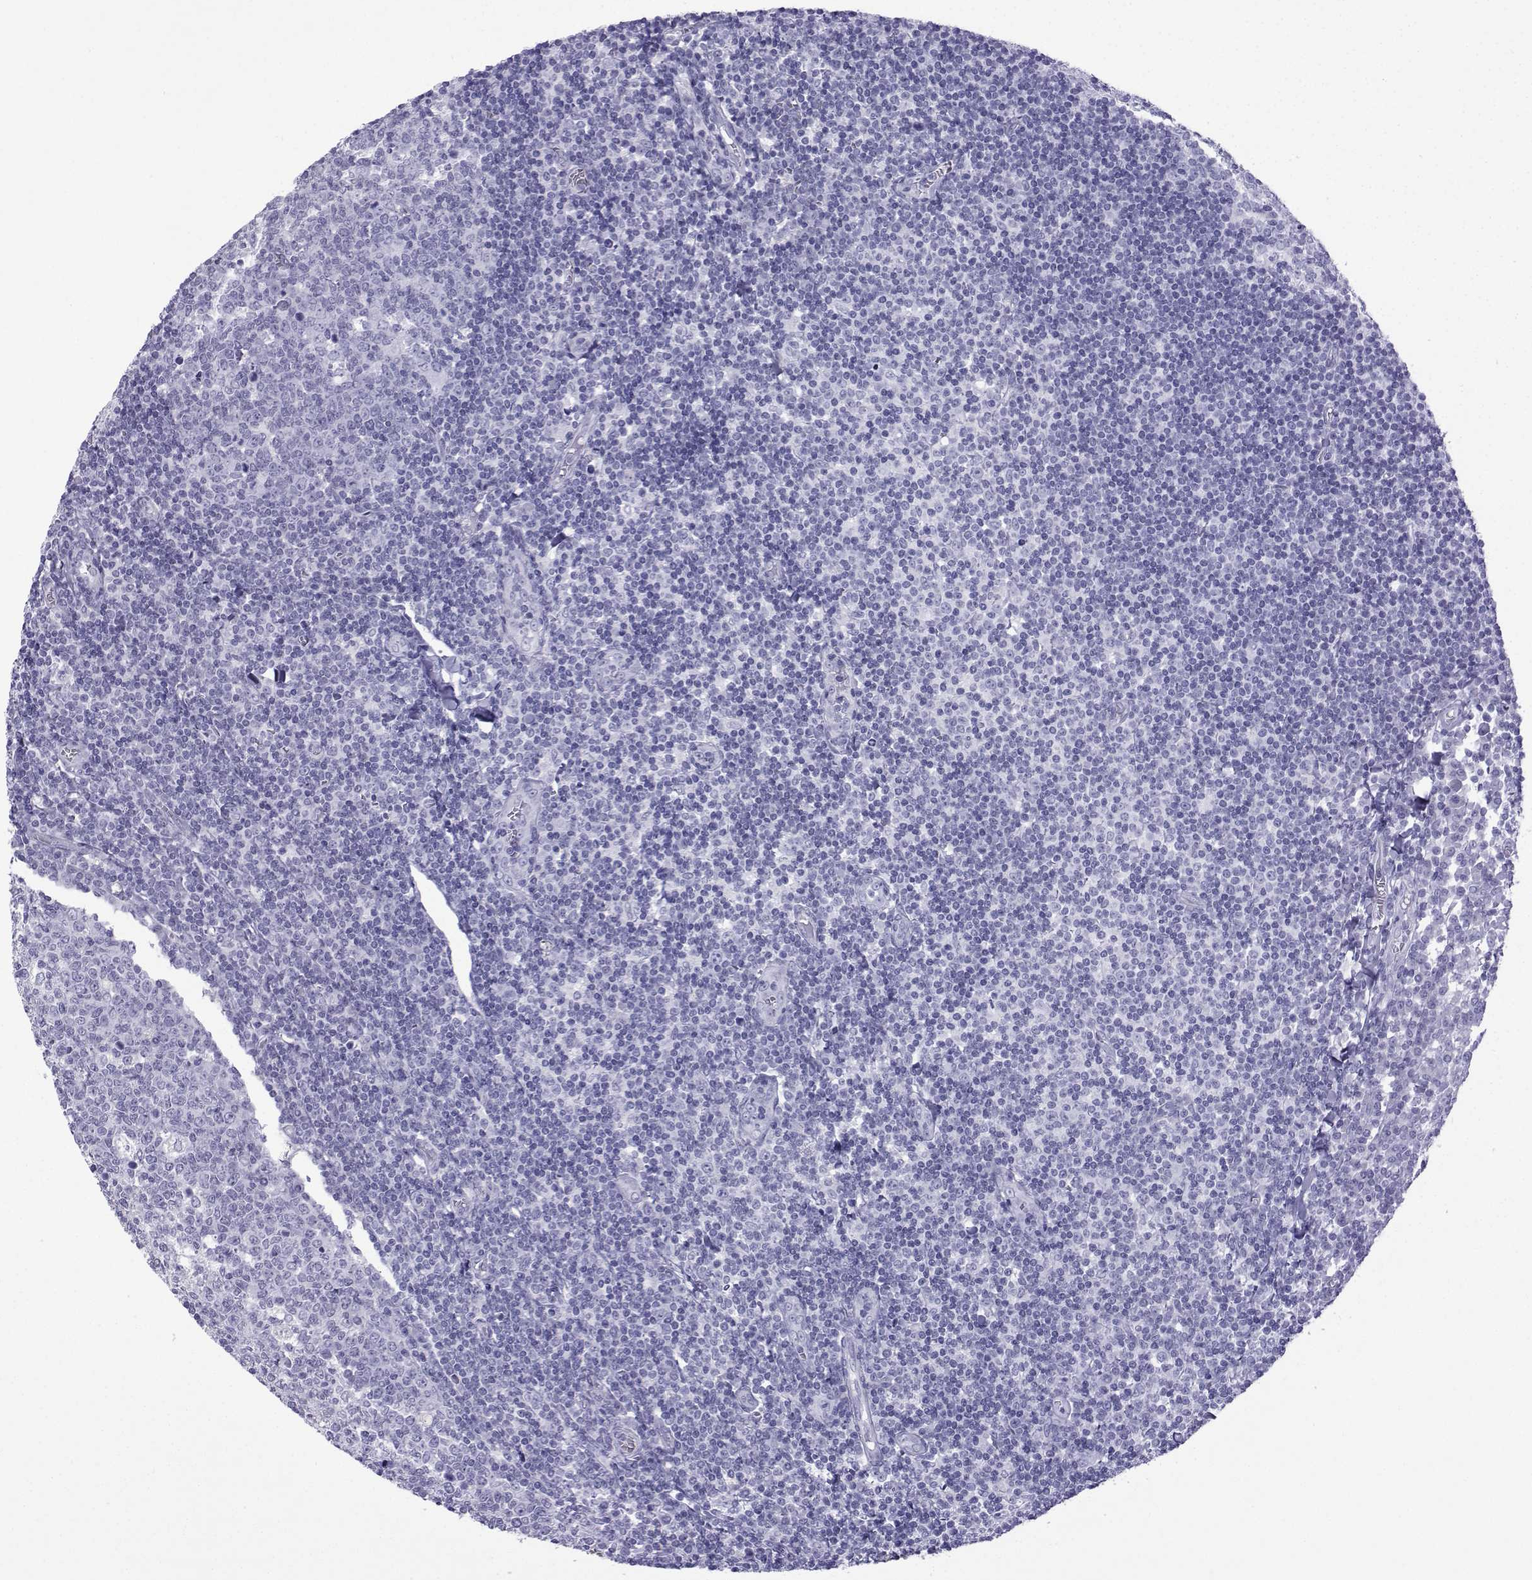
{"staining": {"intensity": "negative", "quantity": "none", "location": "none"}, "tissue": "tonsil", "cell_type": "Germinal center cells", "image_type": "normal", "snomed": [{"axis": "morphology", "description": "Normal tissue, NOS"}, {"axis": "topography", "description": "Tonsil"}], "caption": "The image reveals no staining of germinal center cells in benign tonsil.", "gene": "TRIM46", "patient": {"sex": "female", "age": 12}}